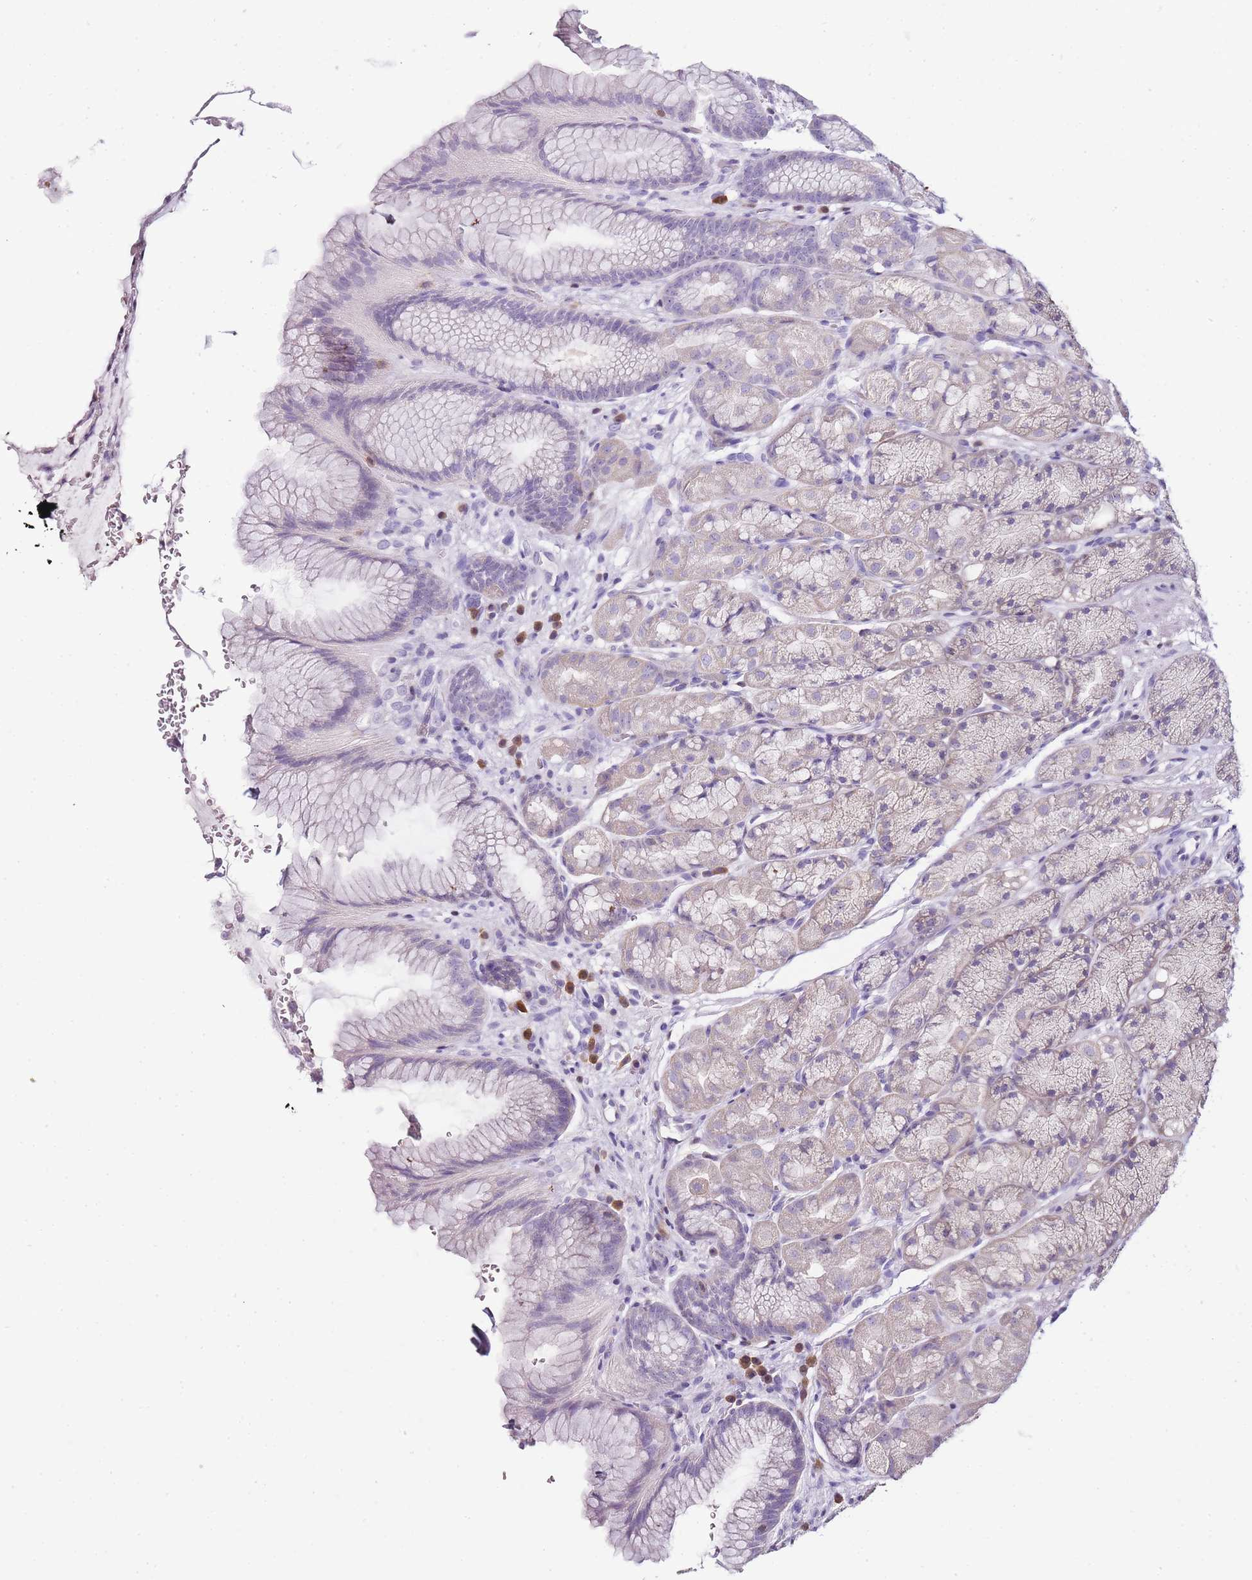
{"staining": {"intensity": "negative", "quantity": "none", "location": "none"}, "tissue": "stomach", "cell_type": "Glandular cells", "image_type": "normal", "snomed": [{"axis": "morphology", "description": "Normal tissue, NOS"}, {"axis": "topography", "description": "Stomach"}], "caption": "Immunohistochemistry (IHC) histopathology image of unremarkable stomach: stomach stained with DAB (3,3'-diaminobenzidine) exhibits no significant protein staining in glandular cells.", "gene": "ZBP1", "patient": {"sex": "male", "age": 63}}